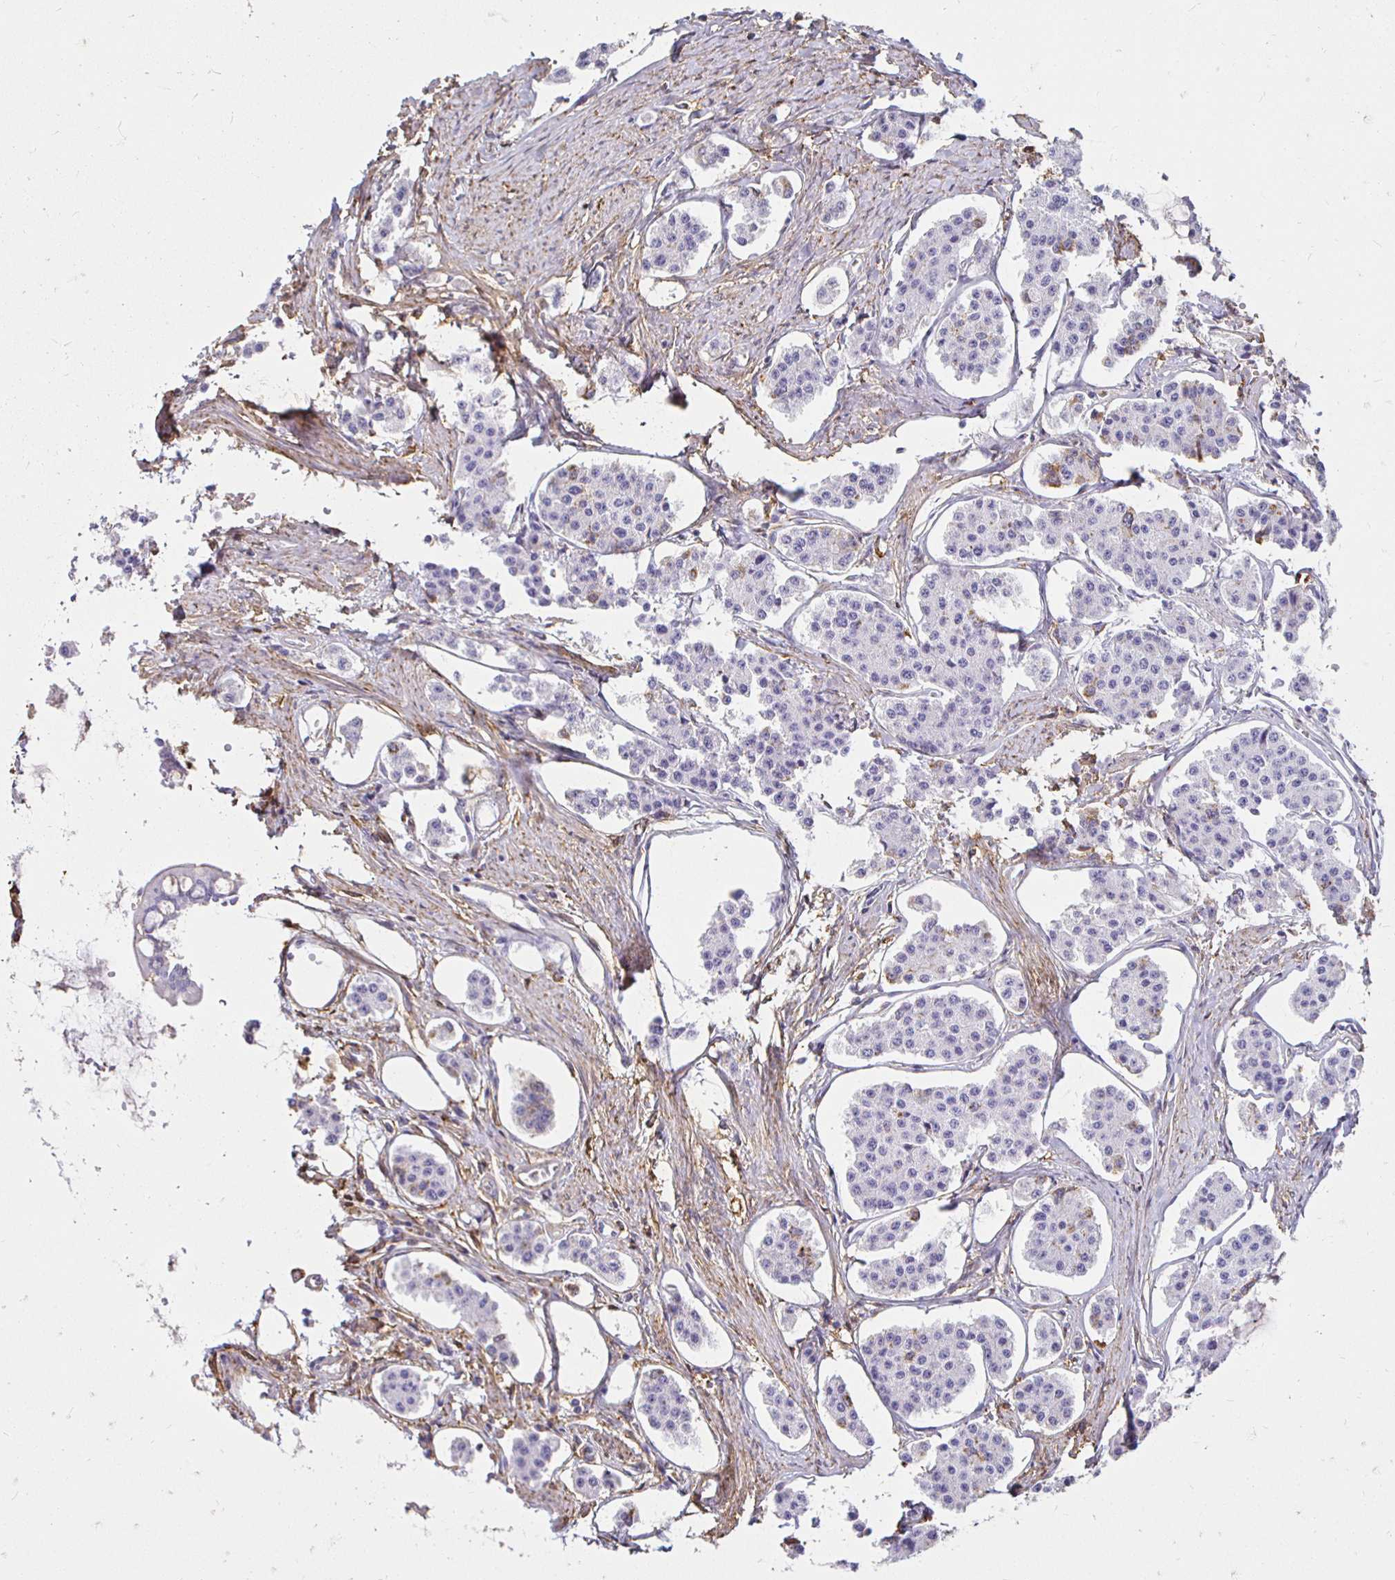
{"staining": {"intensity": "negative", "quantity": "none", "location": "none"}, "tissue": "carcinoid", "cell_type": "Tumor cells", "image_type": "cancer", "snomed": [{"axis": "morphology", "description": "Carcinoid, malignant, NOS"}, {"axis": "topography", "description": "Small intestine"}], "caption": "High magnification brightfield microscopy of carcinoid stained with DAB (3,3'-diaminobenzidine) (brown) and counterstained with hematoxylin (blue): tumor cells show no significant expression. The staining was performed using DAB to visualize the protein expression in brown, while the nuclei were stained in blue with hematoxylin (Magnification: 20x).", "gene": "TAS1R3", "patient": {"sex": "female", "age": 65}}